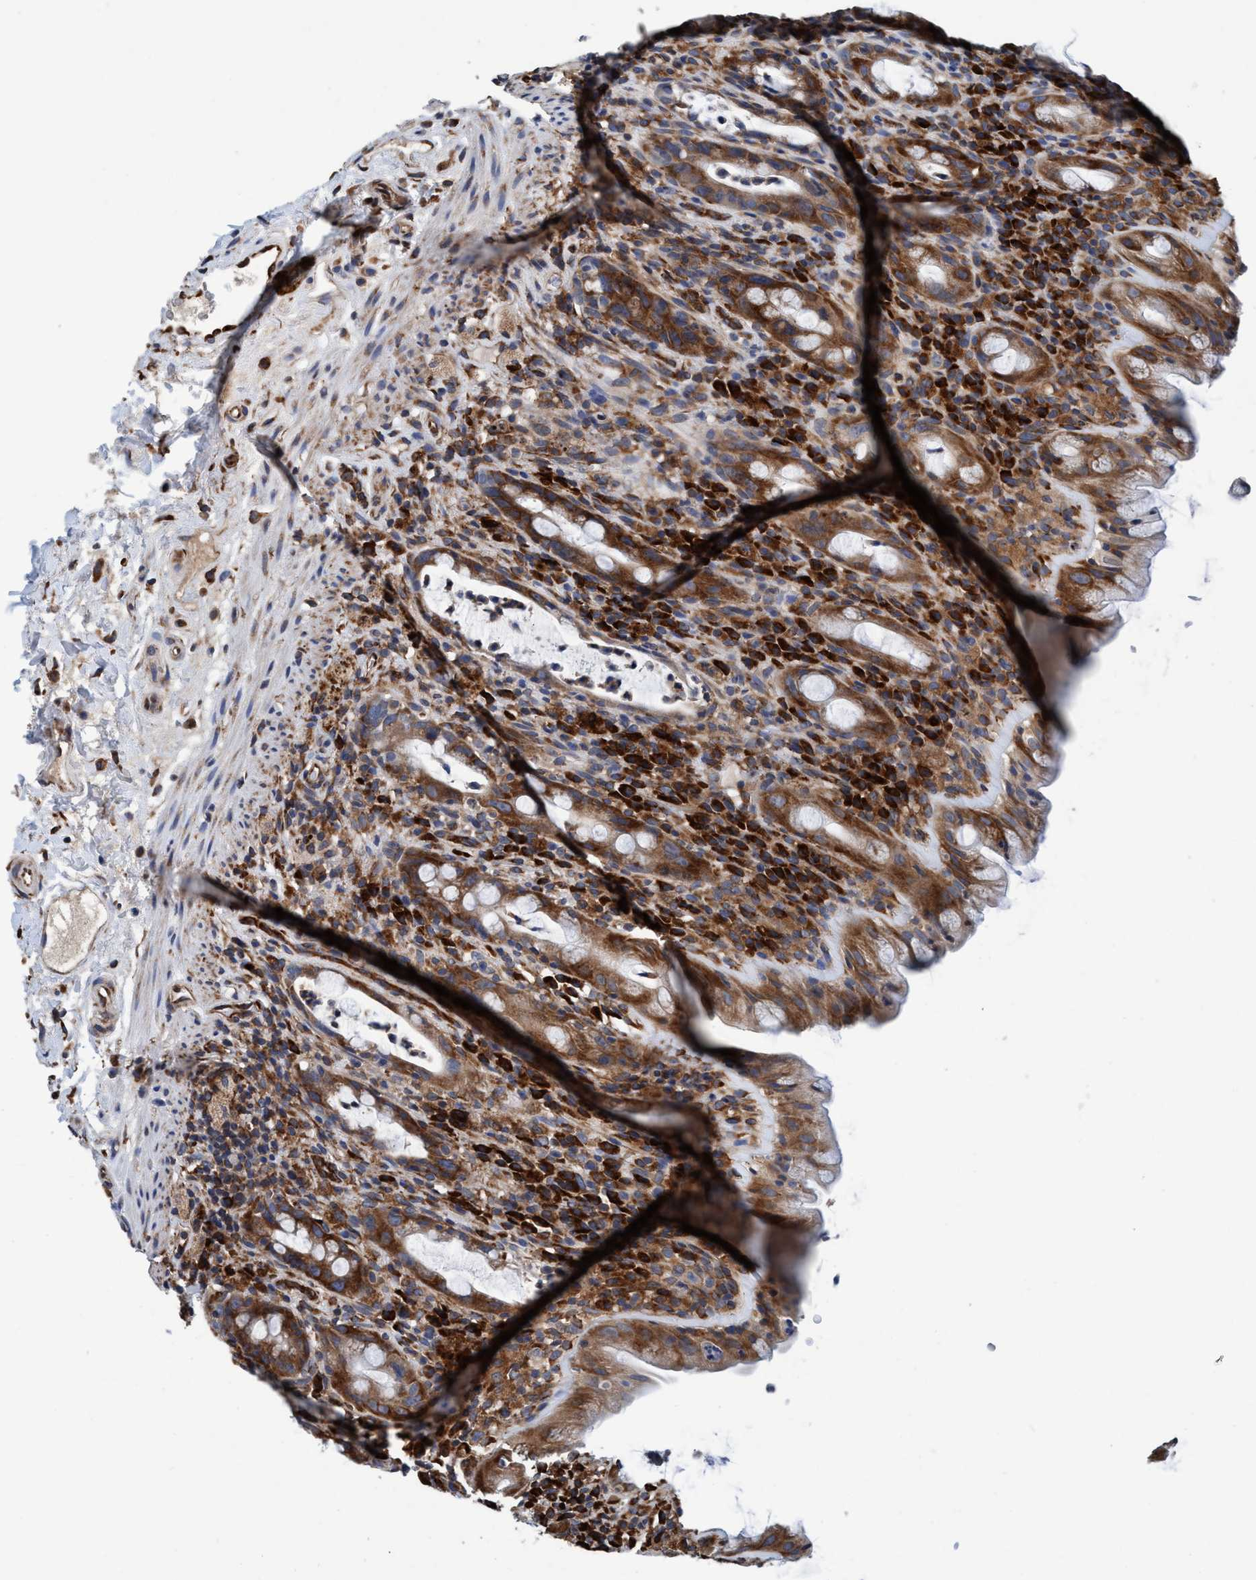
{"staining": {"intensity": "moderate", "quantity": "25%-75%", "location": "cytoplasmic/membranous"}, "tissue": "rectum", "cell_type": "Glandular cells", "image_type": "normal", "snomed": [{"axis": "morphology", "description": "Normal tissue, NOS"}, {"axis": "topography", "description": "Rectum"}], "caption": "Human rectum stained with a brown dye reveals moderate cytoplasmic/membranous positive staining in approximately 25%-75% of glandular cells.", "gene": "ENDOG", "patient": {"sex": "male", "age": 44}}